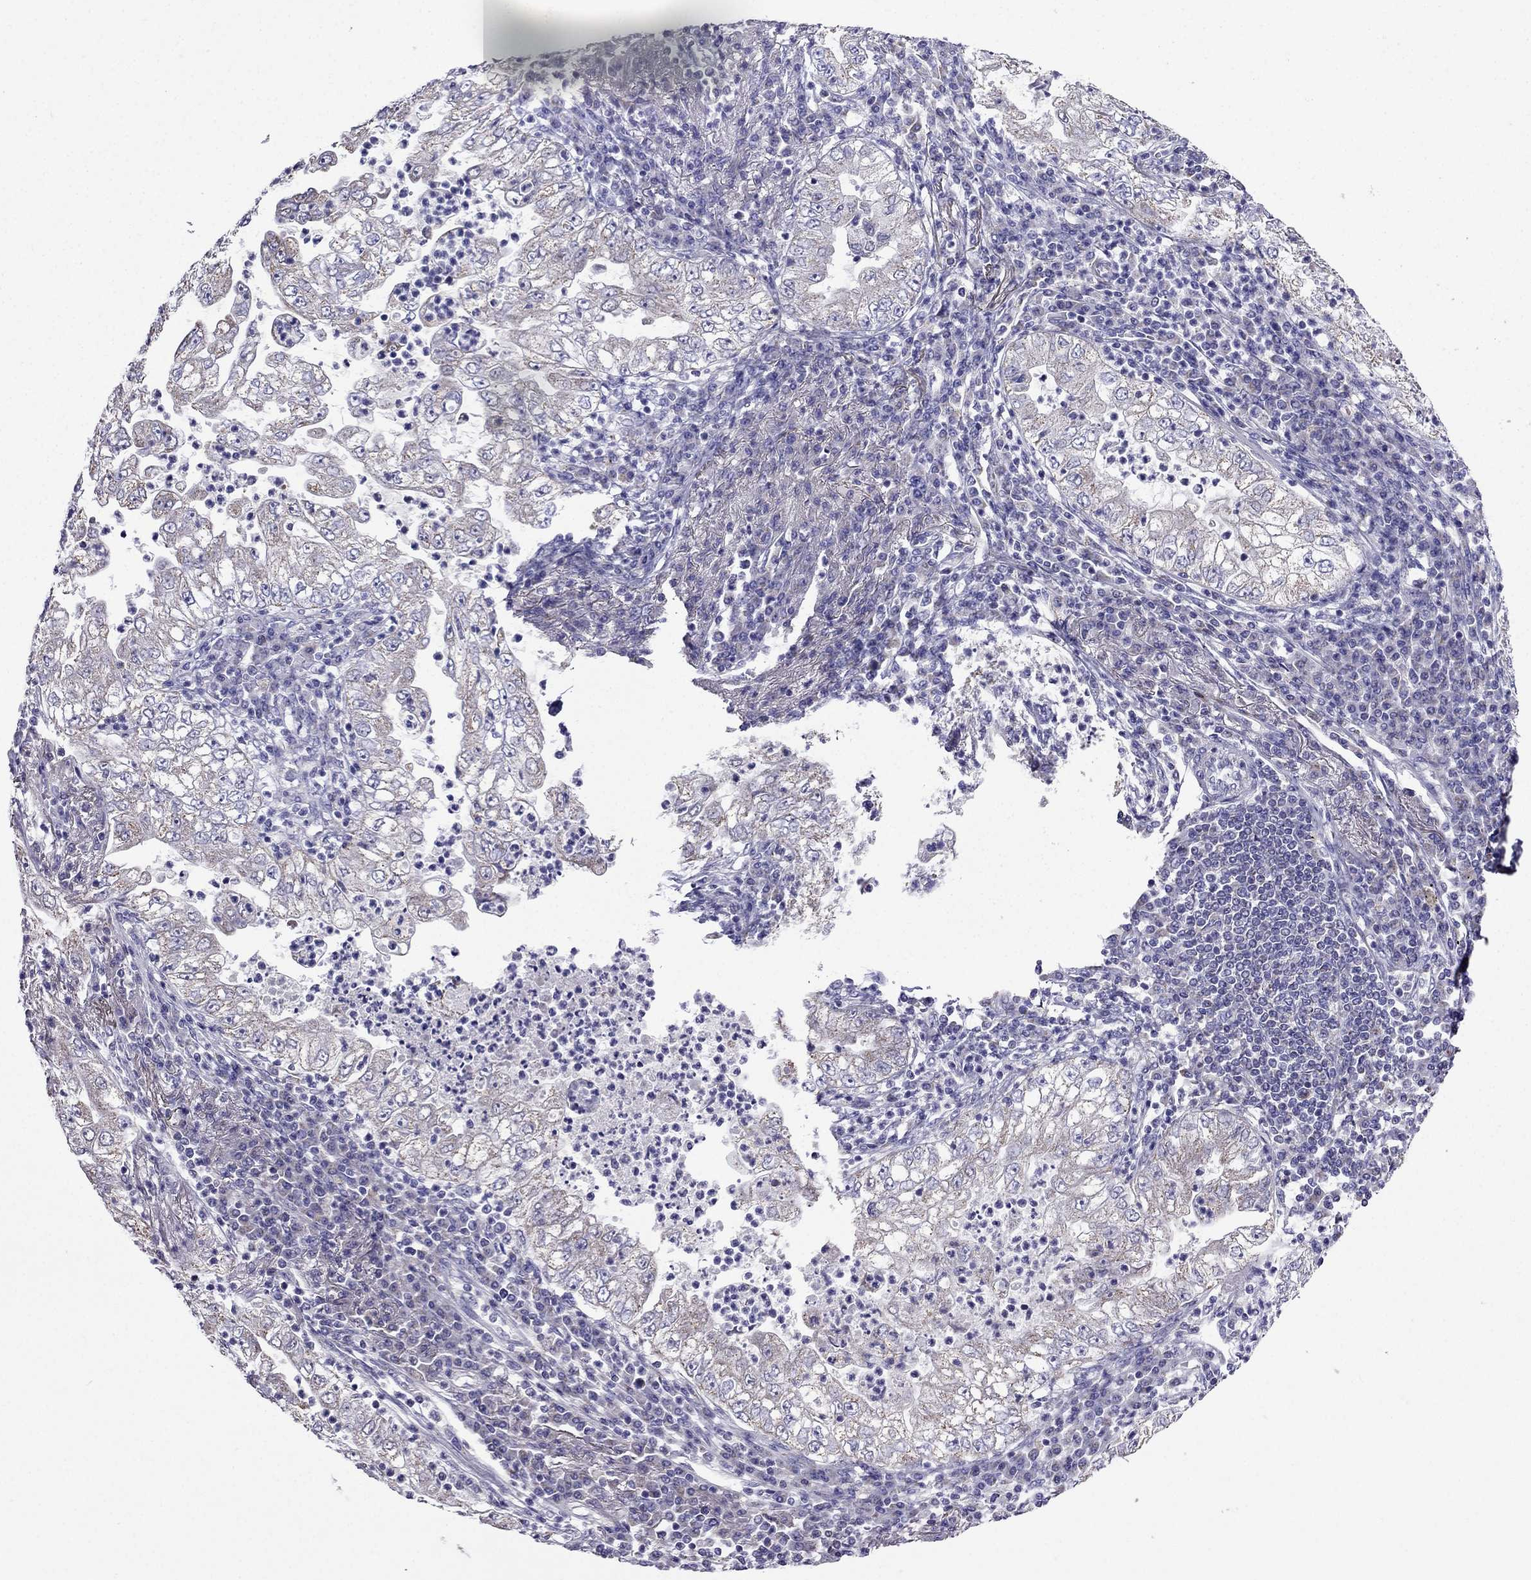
{"staining": {"intensity": "weak", "quantity": "25%-75%", "location": "cytoplasmic/membranous"}, "tissue": "lung cancer", "cell_type": "Tumor cells", "image_type": "cancer", "snomed": [{"axis": "morphology", "description": "Adenocarcinoma, NOS"}, {"axis": "topography", "description": "Lung"}], "caption": "Immunohistochemistry of human lung adenocarcinoma displays low levels of weak cytoplasmic/membranous positivity in about 25%-75% of tumor cells. (DAB = brown stain, brightfield microscopy at high magnification).", "gene": "DSC1", "patient": {"sex": "female", "age": 73}}